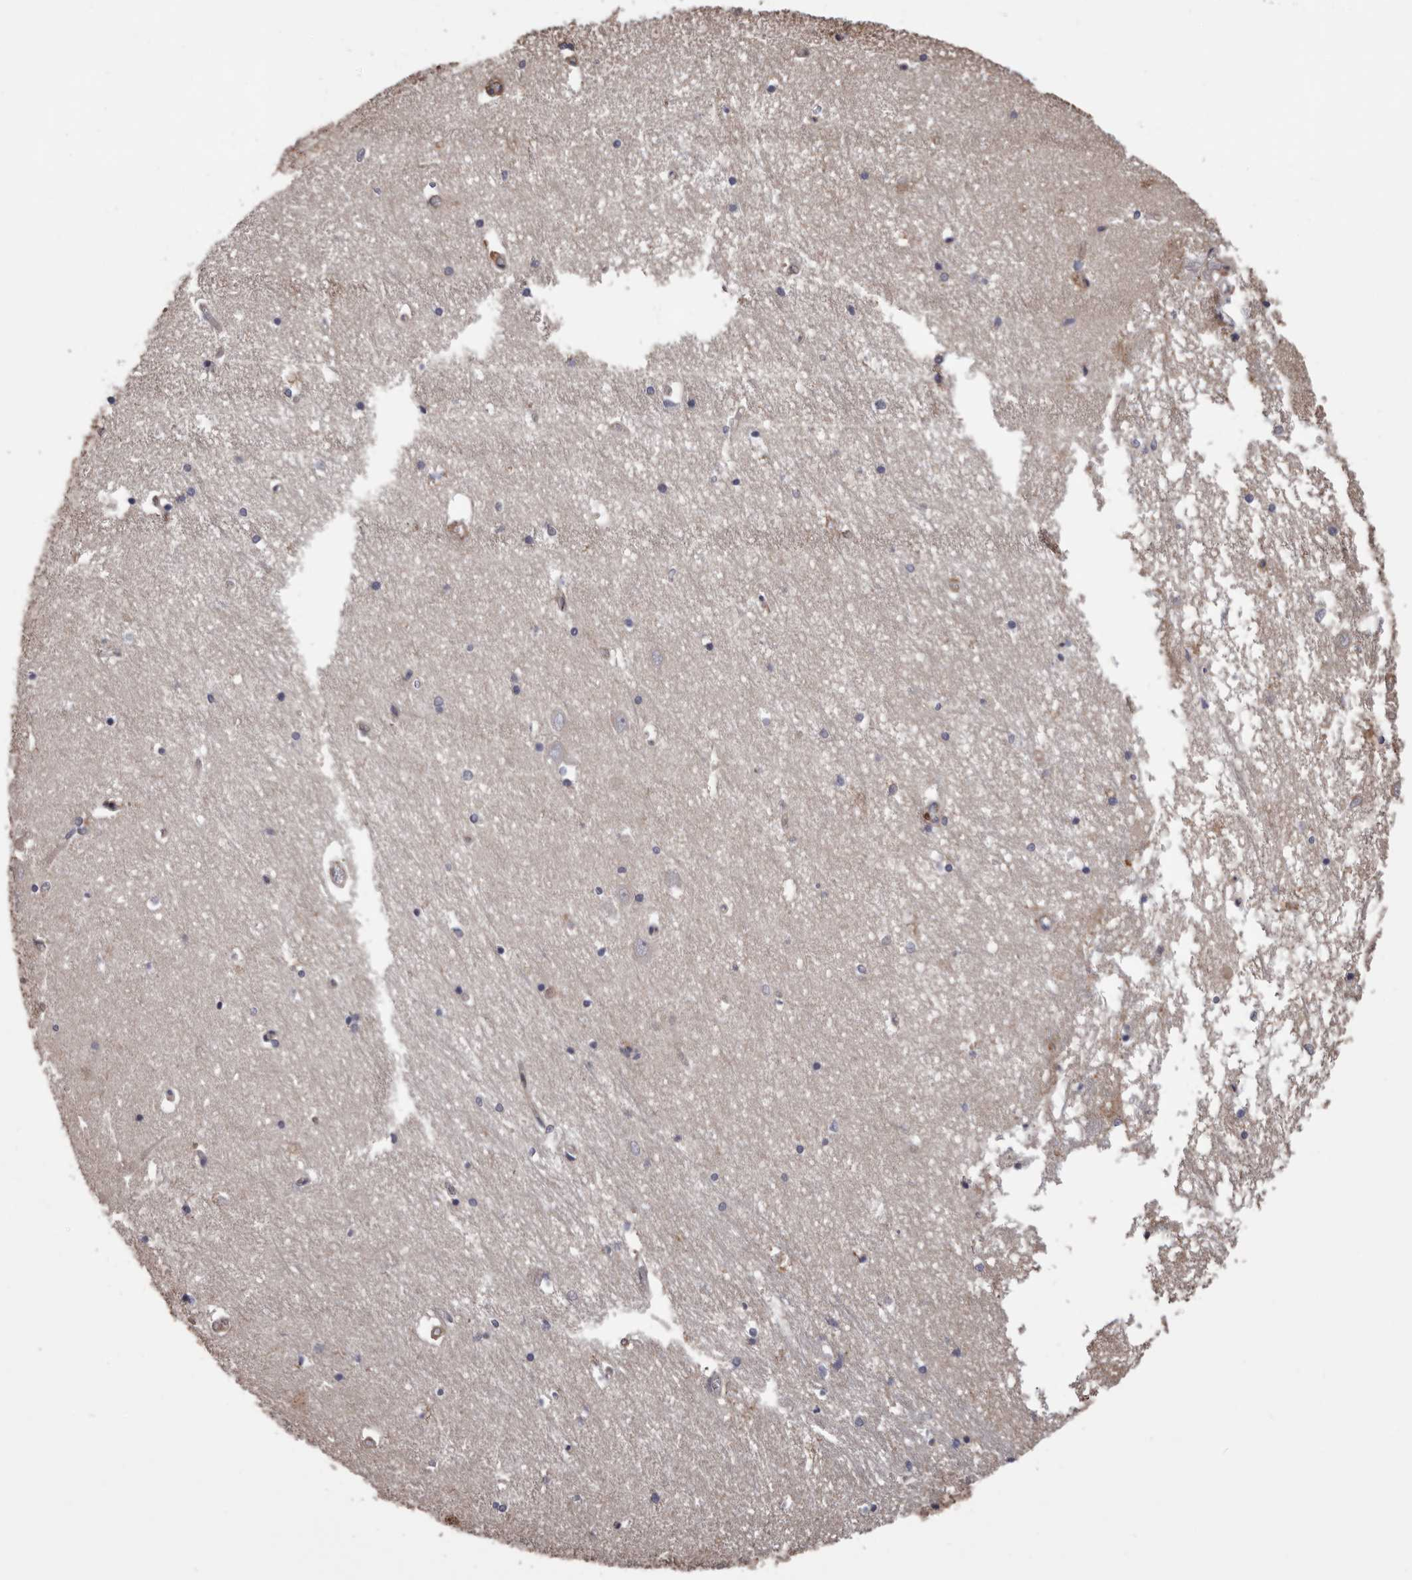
{"staining": {"intensity": "negative", "quantity": "none", "location": "none"}, "tissue": "hippocampus", "cell_type": "Glial cells", "image_type": "normal", "snomed": [{"axis": "morphology", "description": "Normal tissue, NOS"}, {"axis": "topography", "description": "Hippocampus"}], "caption": "IHC of benign human hippocampus displays no expression in glial cells.", "gene": "CEP104", "patient": {"sex": "male", "age": 70}}